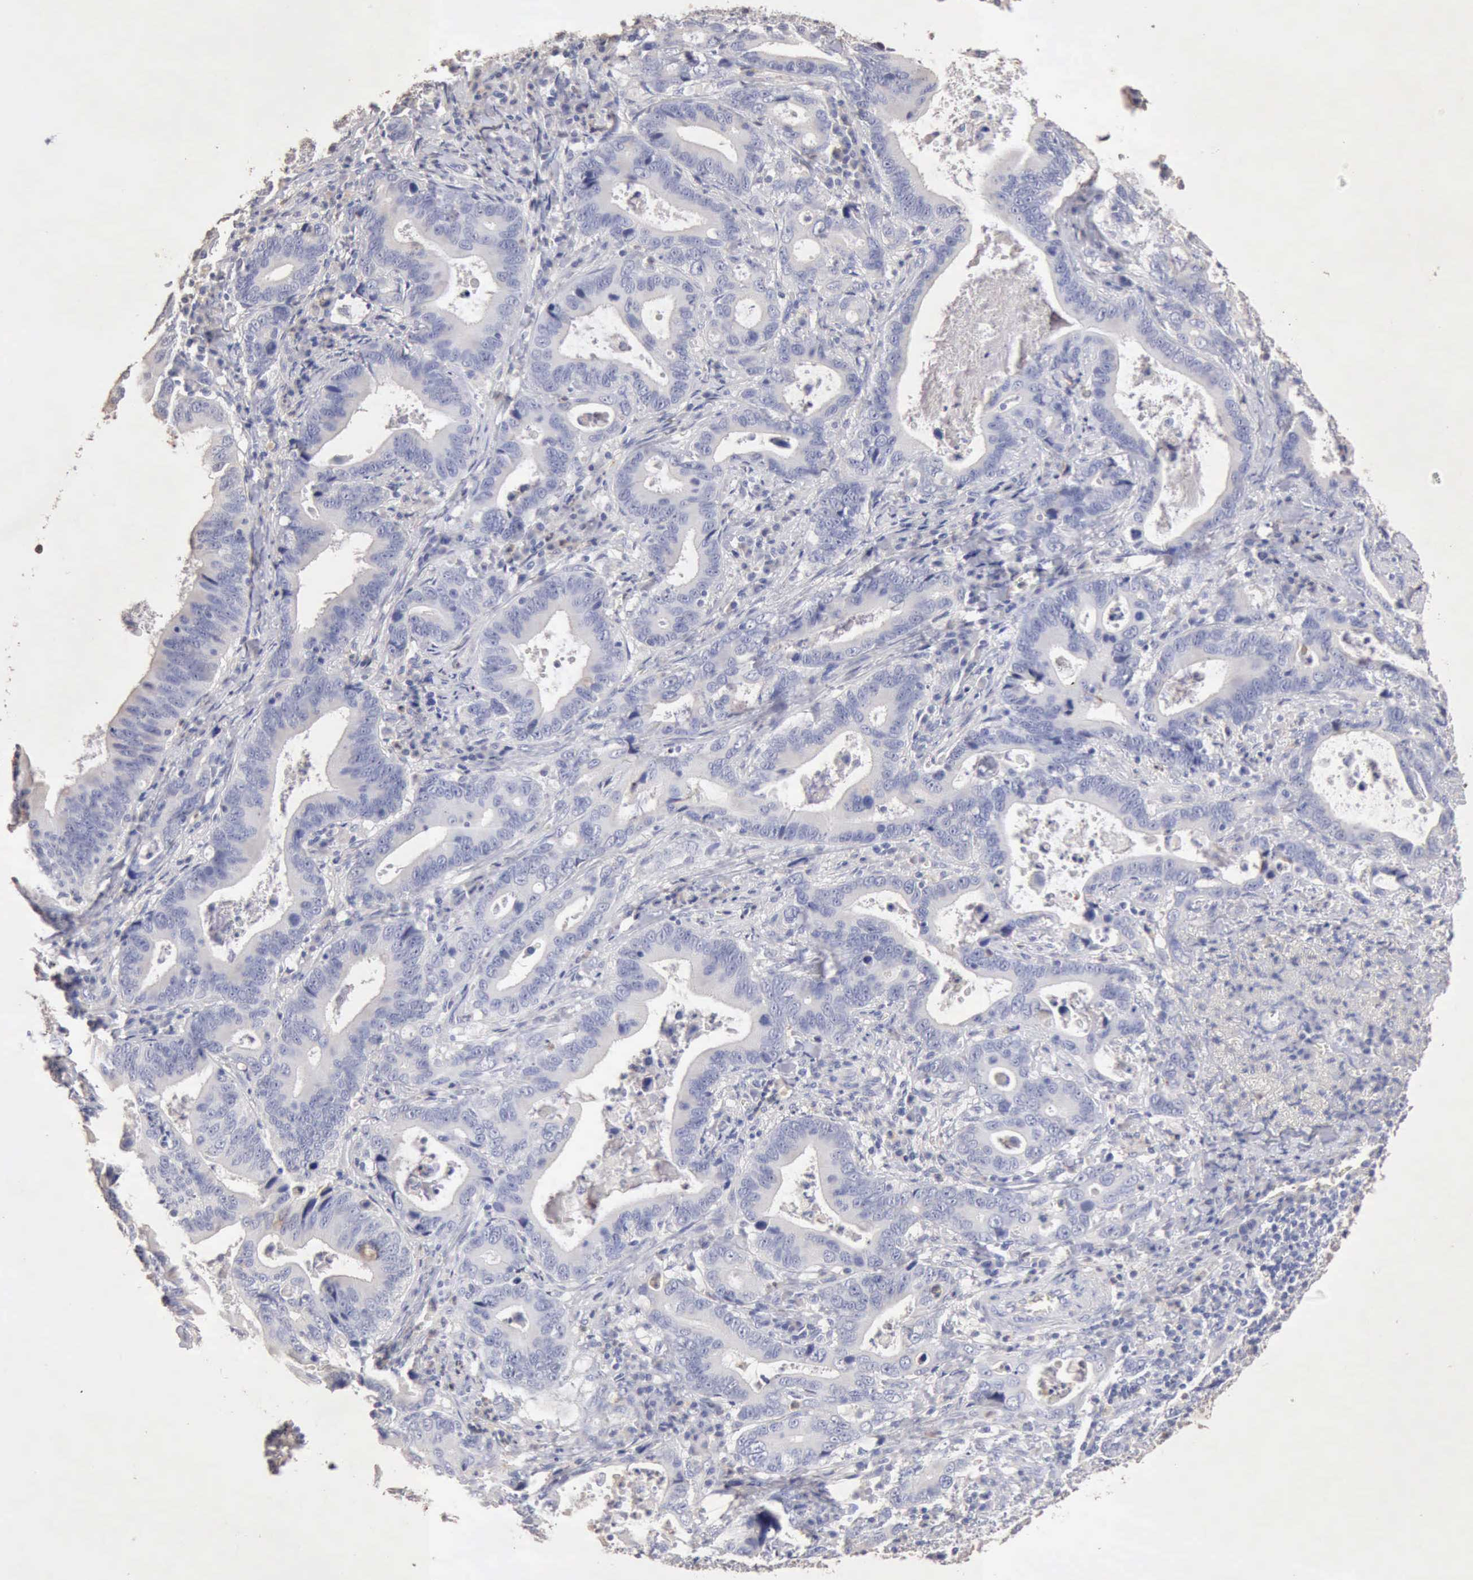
{"staining": {"intensity": "negative", "quantity": "none", "location": "none"}, "tissue": "stomach cancer", "cell_type": "Tumor cells", "image_type": "cancer", "snomed": [{"axis": "morphology", "description": "Adenocarcinoma, NOS"}, {"axis": "topography", "description": "Stomach, upper"}], "caption": "Tumor cells show no significant protein staining in stomach adenocarcinoma. The staining is performed using DAB brown chromogen with nuclei counter-stained in using hematoxylin.", "gene": "KRT6B", "patient": {"sex": "male", "age": 63}}